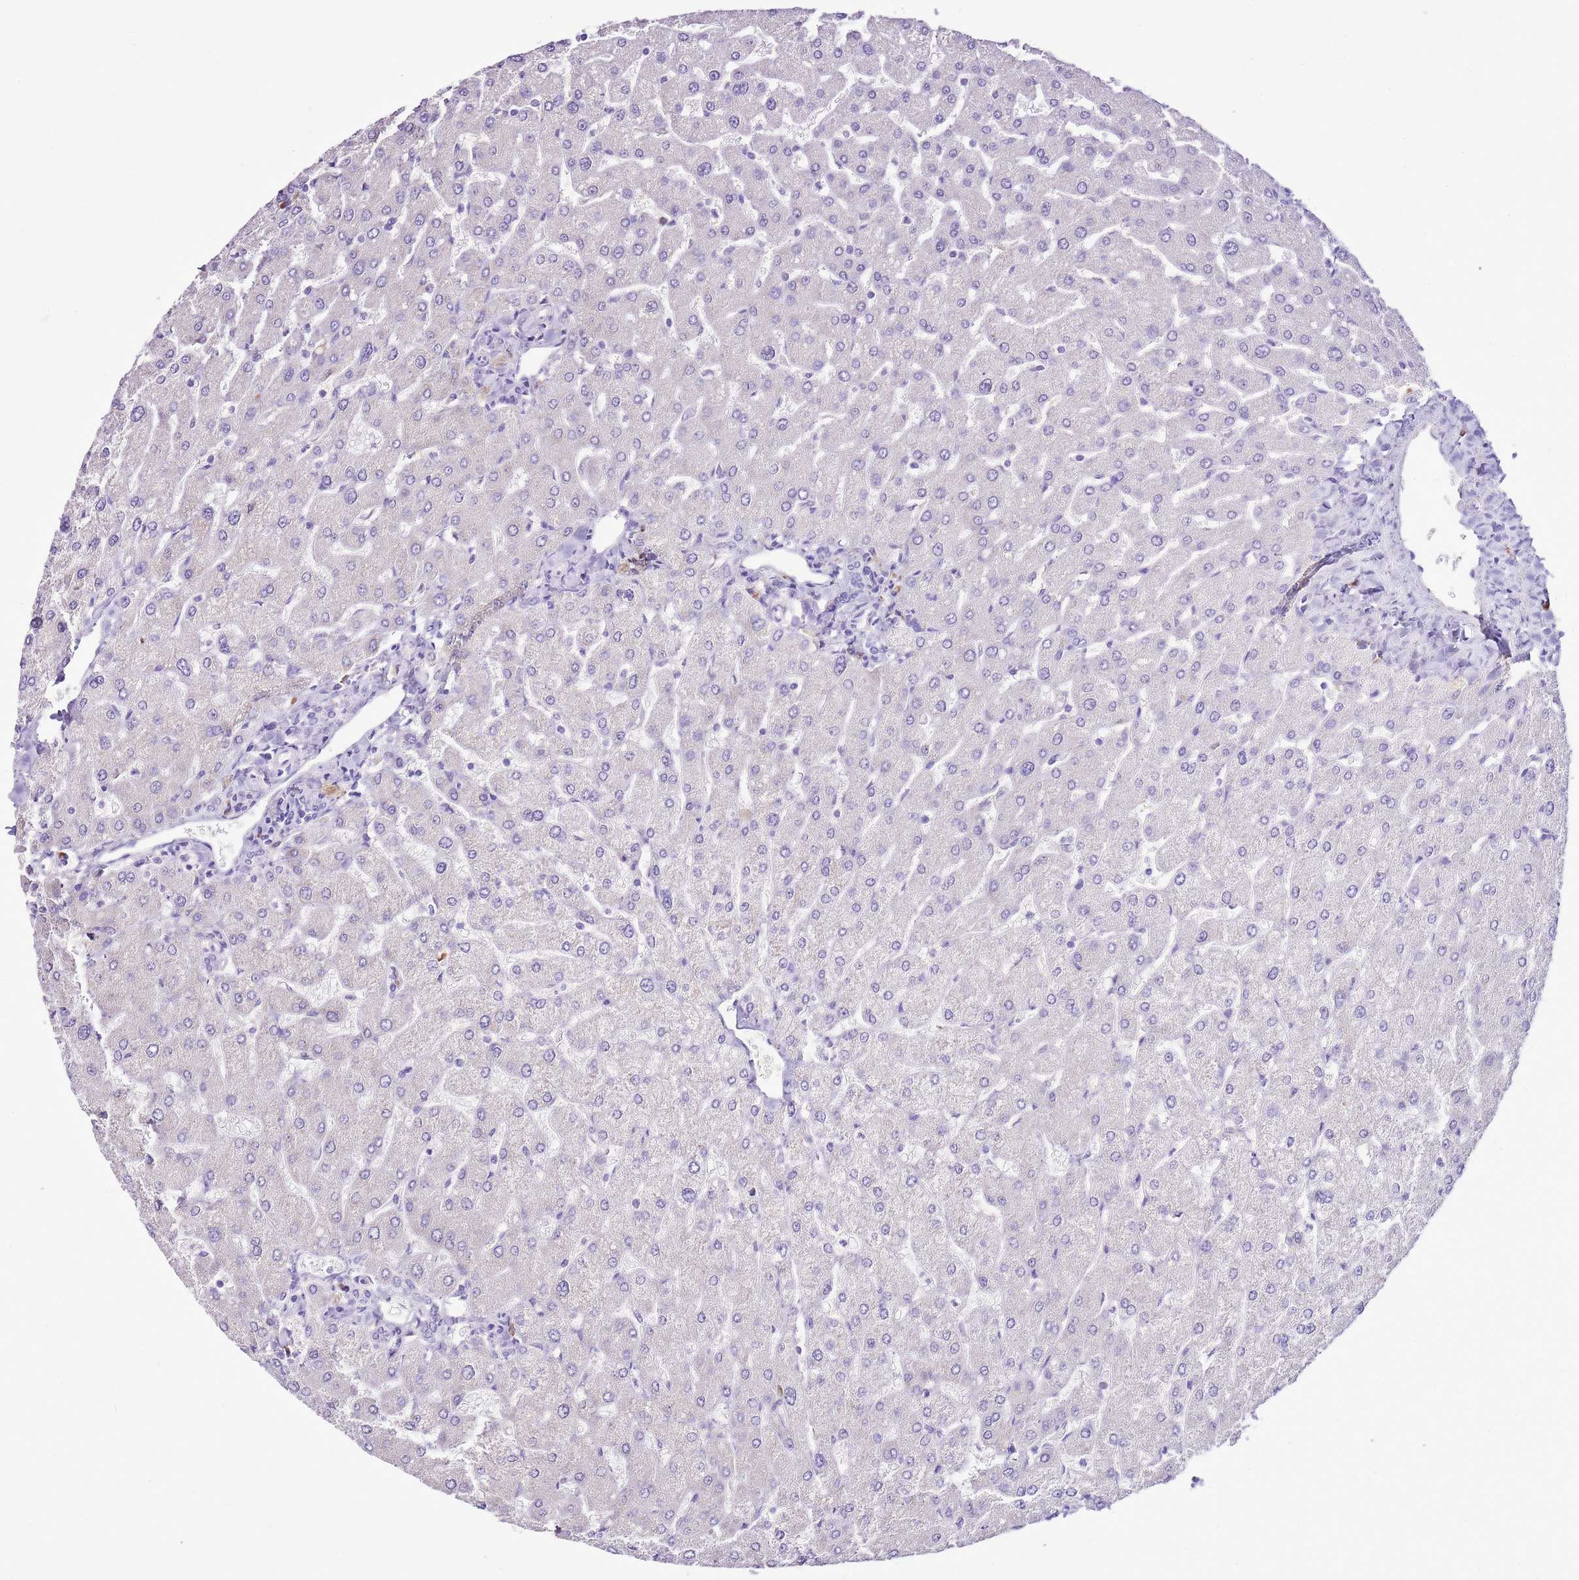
{"staining": {"intensity": "negative", "quantity": "none", "location": "none"}, "tissue": "liver", "cell_type": "Cholangiocytes", "image_type": "normal", "snomed": [{"axis": "morphology", "description": "Normal tissue, NOS"}, {"axis": "topography", "description": "Liver"}], "caption": "High magnification brightfield microscopy of normal liver stained with DAB (3,3'-diaminobenzidine) (brown) and counterstained with hematoxylin (blue): cholangiocytes show no significant staining.", "gene": "AAR2", "patient": {"sex": "male", "age": 55}}